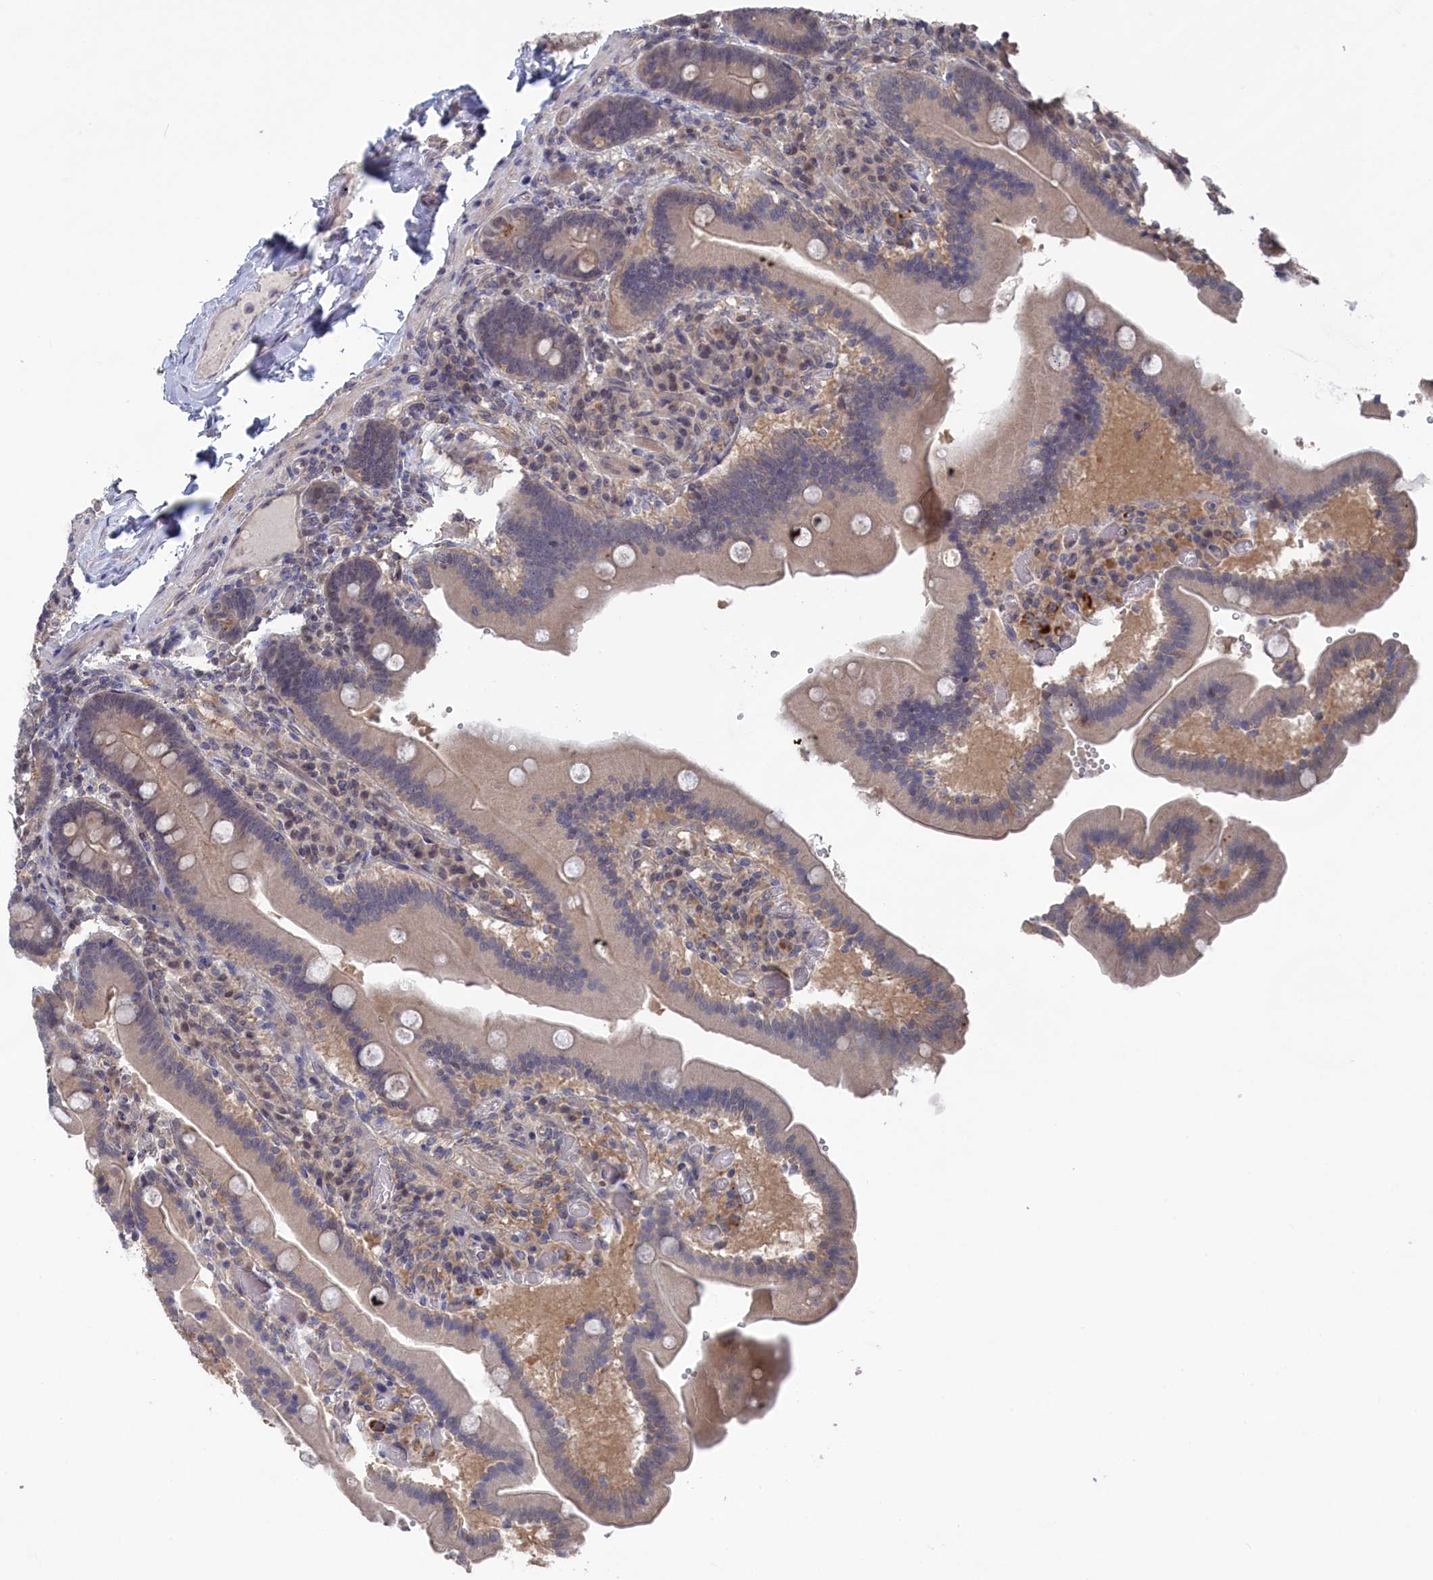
{"staining": {"intensity": "negative", "quantity": "none", "location": "none"}, "tissue": "duodenum", "cell_type": "Glandular cells", "image_type": "normal", "snomed": [{"axis": "morphology", "description": "Normal tissue, NOS"}, {"axis": "topography", "description": "Duodenum"}], "caption": "Immunohistochemistry (IHC) histopathology image of unremarkable duodenum stained for a protein (brown), which reveals no positivity in glandular cells.", "gene": "NUTF2", "patient": {"sex": "female", "age": 62}}